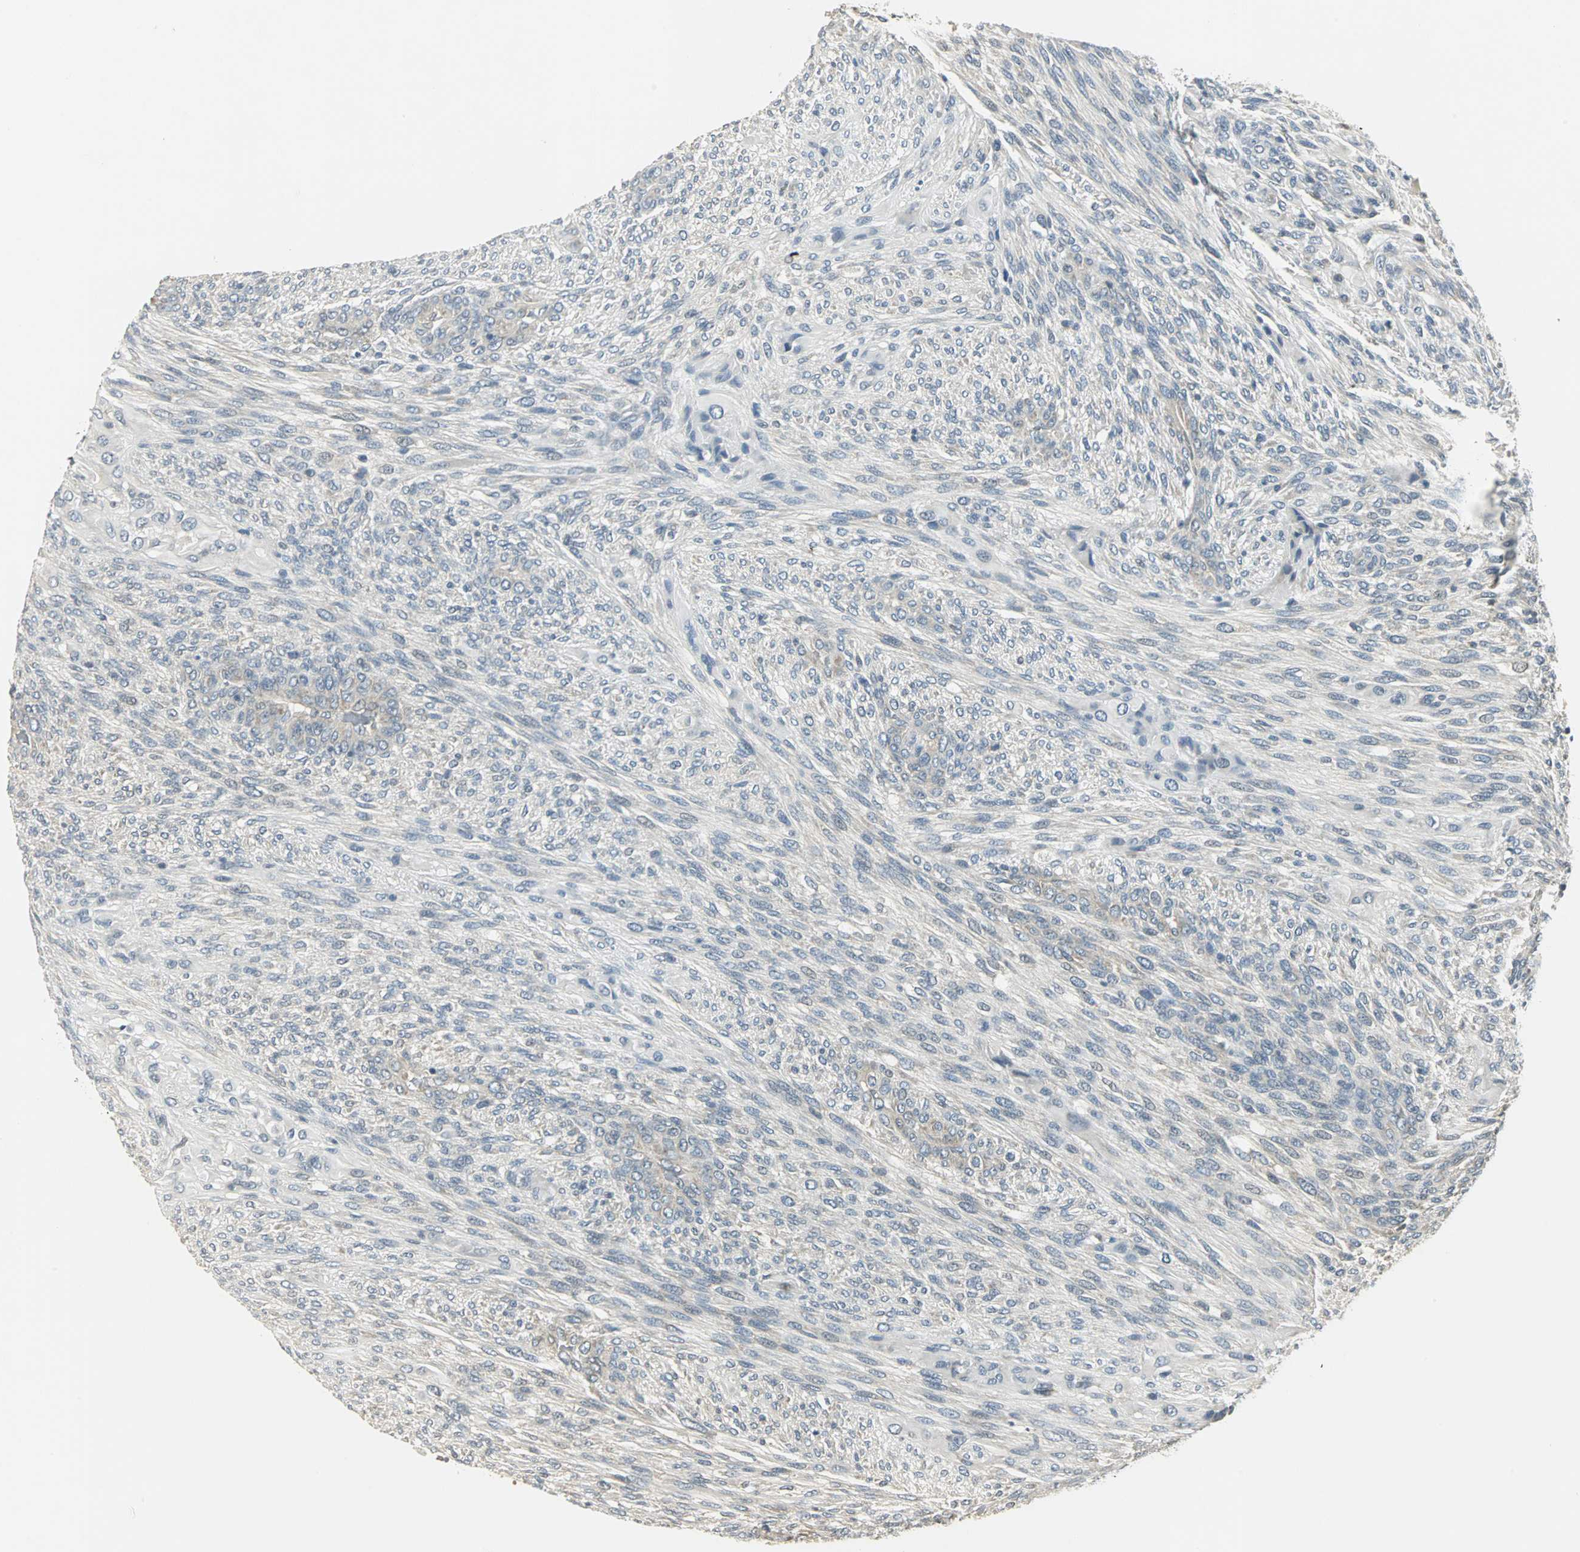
{"staining": {"intensity": "weak", "quantity": "25%-75%", "location": "cytoplasmic/membranous"}, "tissue": "glioma", "cell_type": "Tumor cells", "image_type": "cancer", "snomed": [{"axis": "morphology", "description": "Glioma, malignant, High grade"}, {"axis": "topography", "description": "Cerebral cortex"}], "caption": "Tumor cells show low levels of weak cytoplasmic/membranous expression in about 25%-75% of cells in glioma. The protein is stained brown, and the nuclei are stained in blue (DAB IHC with brightfield microscopy, high magnification).", "gene": "CCT5", "patient": {"sex": "female", "age": 55}}